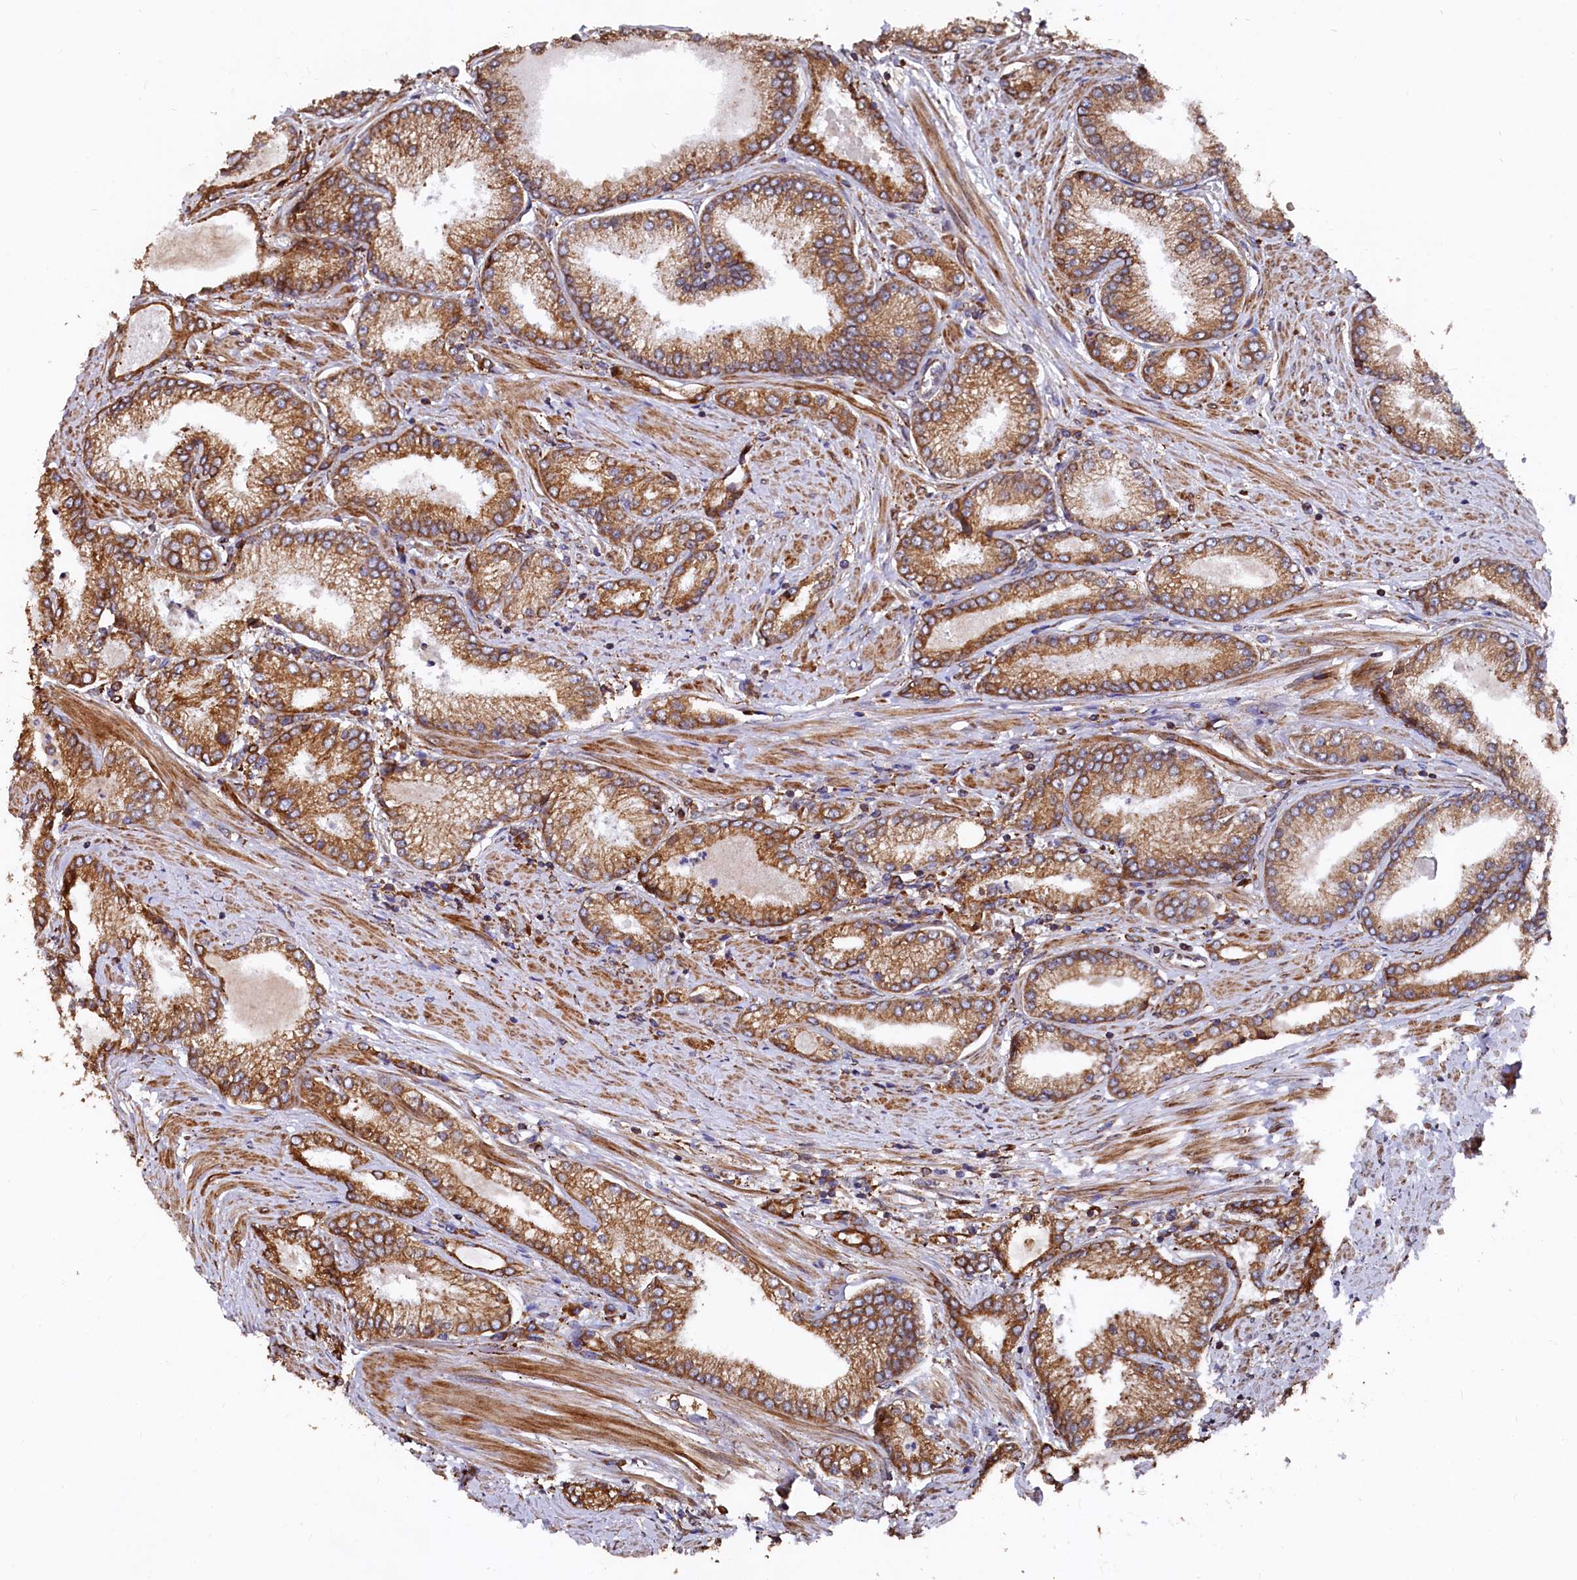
{"staining": {"intensity": "moderate", "quantity": ">75%", "location": "cytoplasmic/membranous"}, "tissue": "prostate cancer", "cell_type": "Tumor cells", "image_type": "cancer", "snomed": [{"axis": "morphology", "description": "Adenocarcinoma, High grade"}, {"axis": "topography", "description": "Prostate"}], "caption": "Tumor cells exhibit medium levels of moderate cytoplasmic/membranous expression in about >75% of cells in prostate cancer (high-grade adenocarcinoma). (DAB IHC, brown staining for protein, blue staining for nuclei).", "gene": "NEURL1B", "patient": {"sex": "male", "age": 66}}